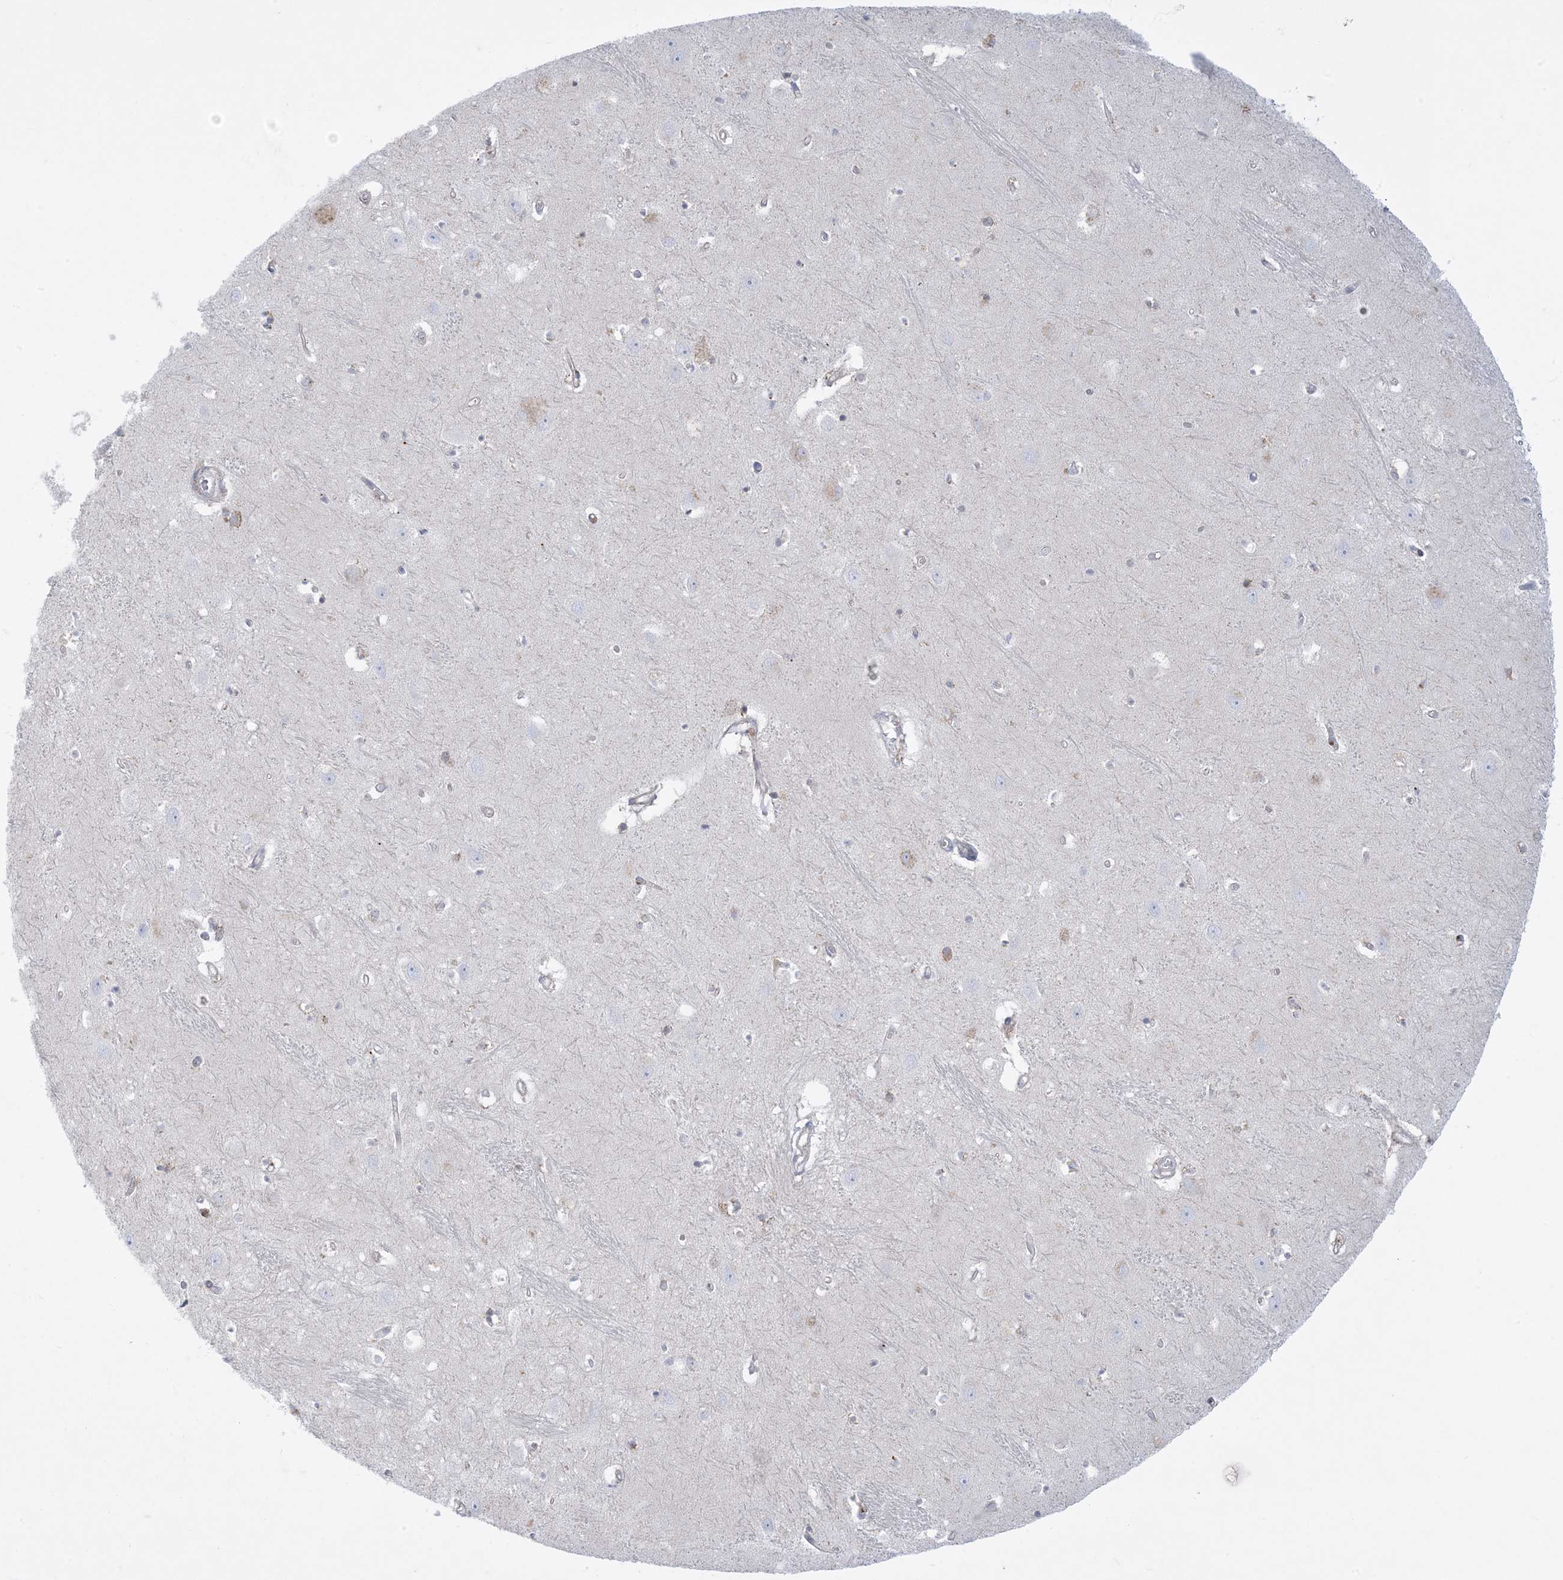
{"staining": {"intensity": "negative", "quantity": "none", "location": "none"}, "tissue": "hippocampus", "cell_type": "Glial cells", "image_type": "normal", "snomed": [{"axis": "morphology", "description": "Normal tissue, NOS"}, {"axis": "topography", "description": "Hippocampus"}], "caption": "There is no significant expression in glial cells of hippocampus. The staining is performed using DAB (3,3'-diaminobenzidine) brown chromogen with nuclei counter-stained in using hematoxylin.", "gene": "SLAMF9", "patient": {"sex": "female", "age": 64}}